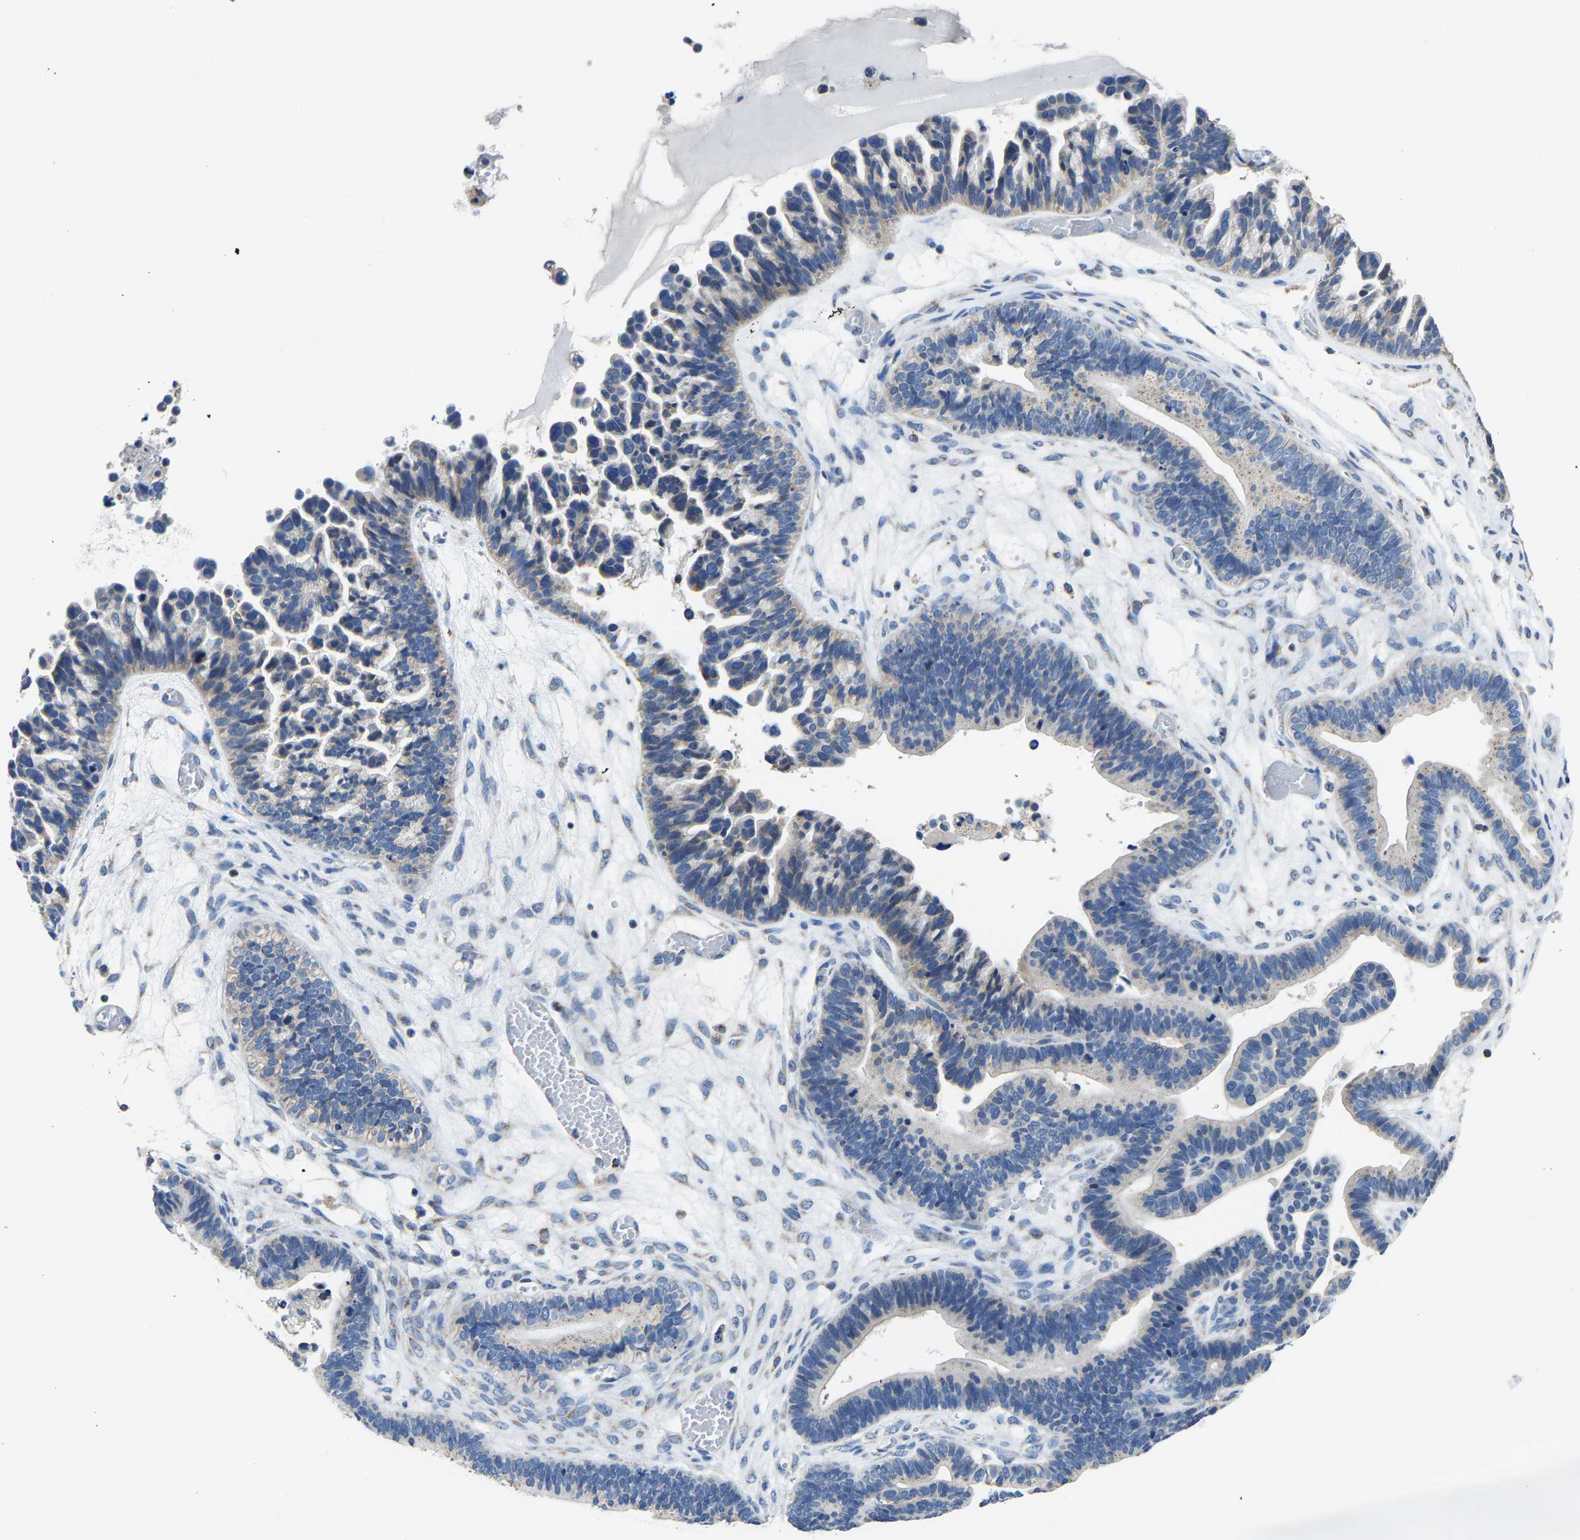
{"staining": {"intensity": "weak", "quantity": "25%-75%", "location": "cytoplasmic/membranous"}, "tissue": "ovarian cancer", "cell_type": "Tumor cells", "image_type": "cancer", "snomed": [{"axis": "morphology", "description": "Cystadenocarcinoma, serous, NOS"}, {"axis": "topography", "description": "Ovary"}], "caption": "Protein expression analysis of human ovarian cancer (serous cystadenocarcinoma) reveals weak cytoplasmic/membranous positivity in approximately 25%-75% of tumor cells.", "gene": "AGK", "patient": {"sex": "female", "age": 56}}